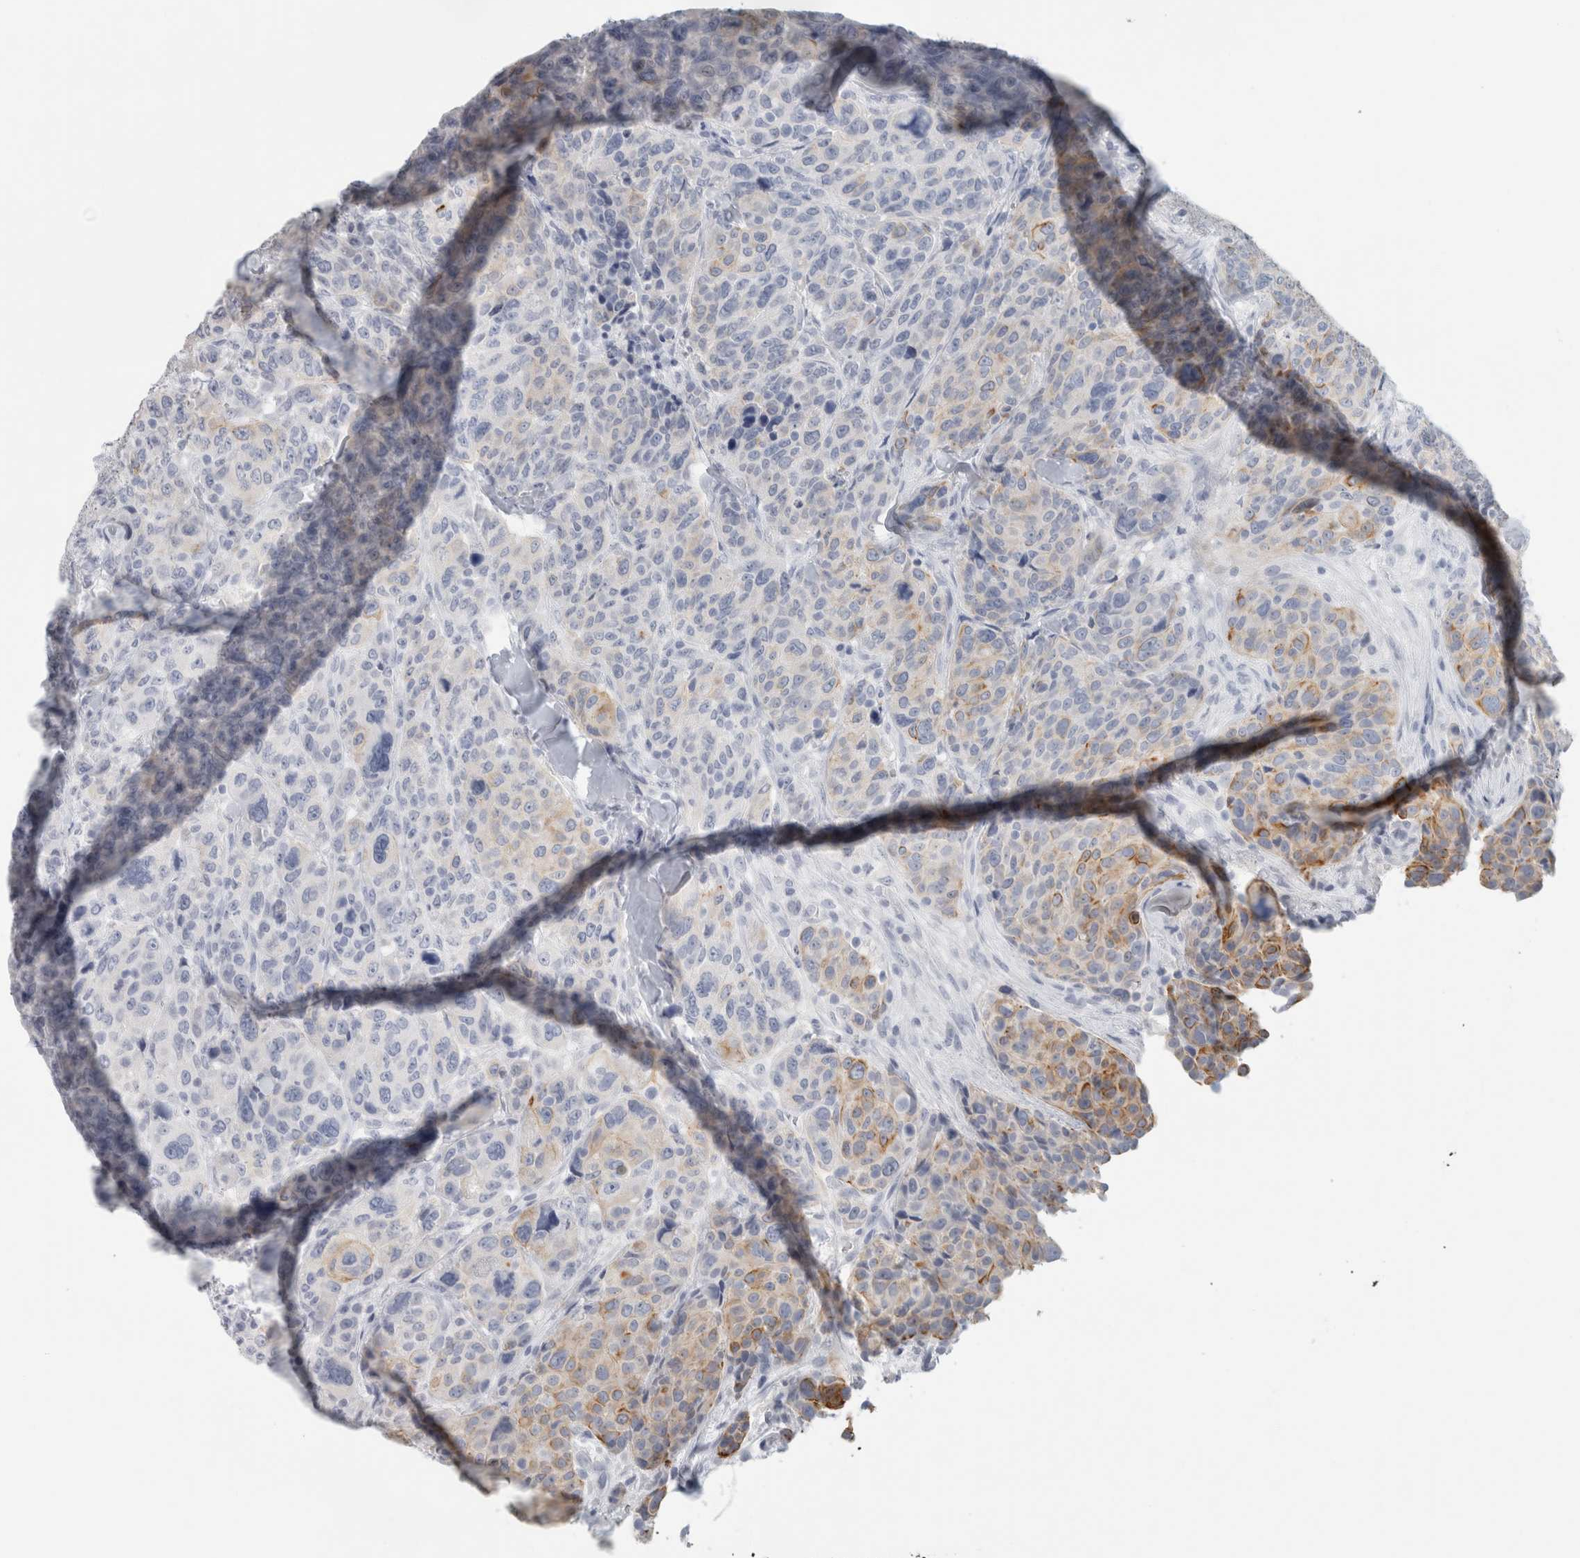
{"staining": {"intensity": "moderate", "quantity": "<25%", "location": "cytoplasmic/membranous"}, "tissue": "breast cancer", "cell_type": "Tumor cells", "image_type": "cancer", "snomed": [{"axis": "morphology", "description": "Duct carcinoma"}, {"axis": "topography", "description": "Breast"}], "caption": "Intraductal carcinoma (breast) stained for a protein reveals moderate cytoplasmic/membranous positivity in tumor cells.", "gene": "SLC28A3", "patient": {"sex": "female", "age": 37}}